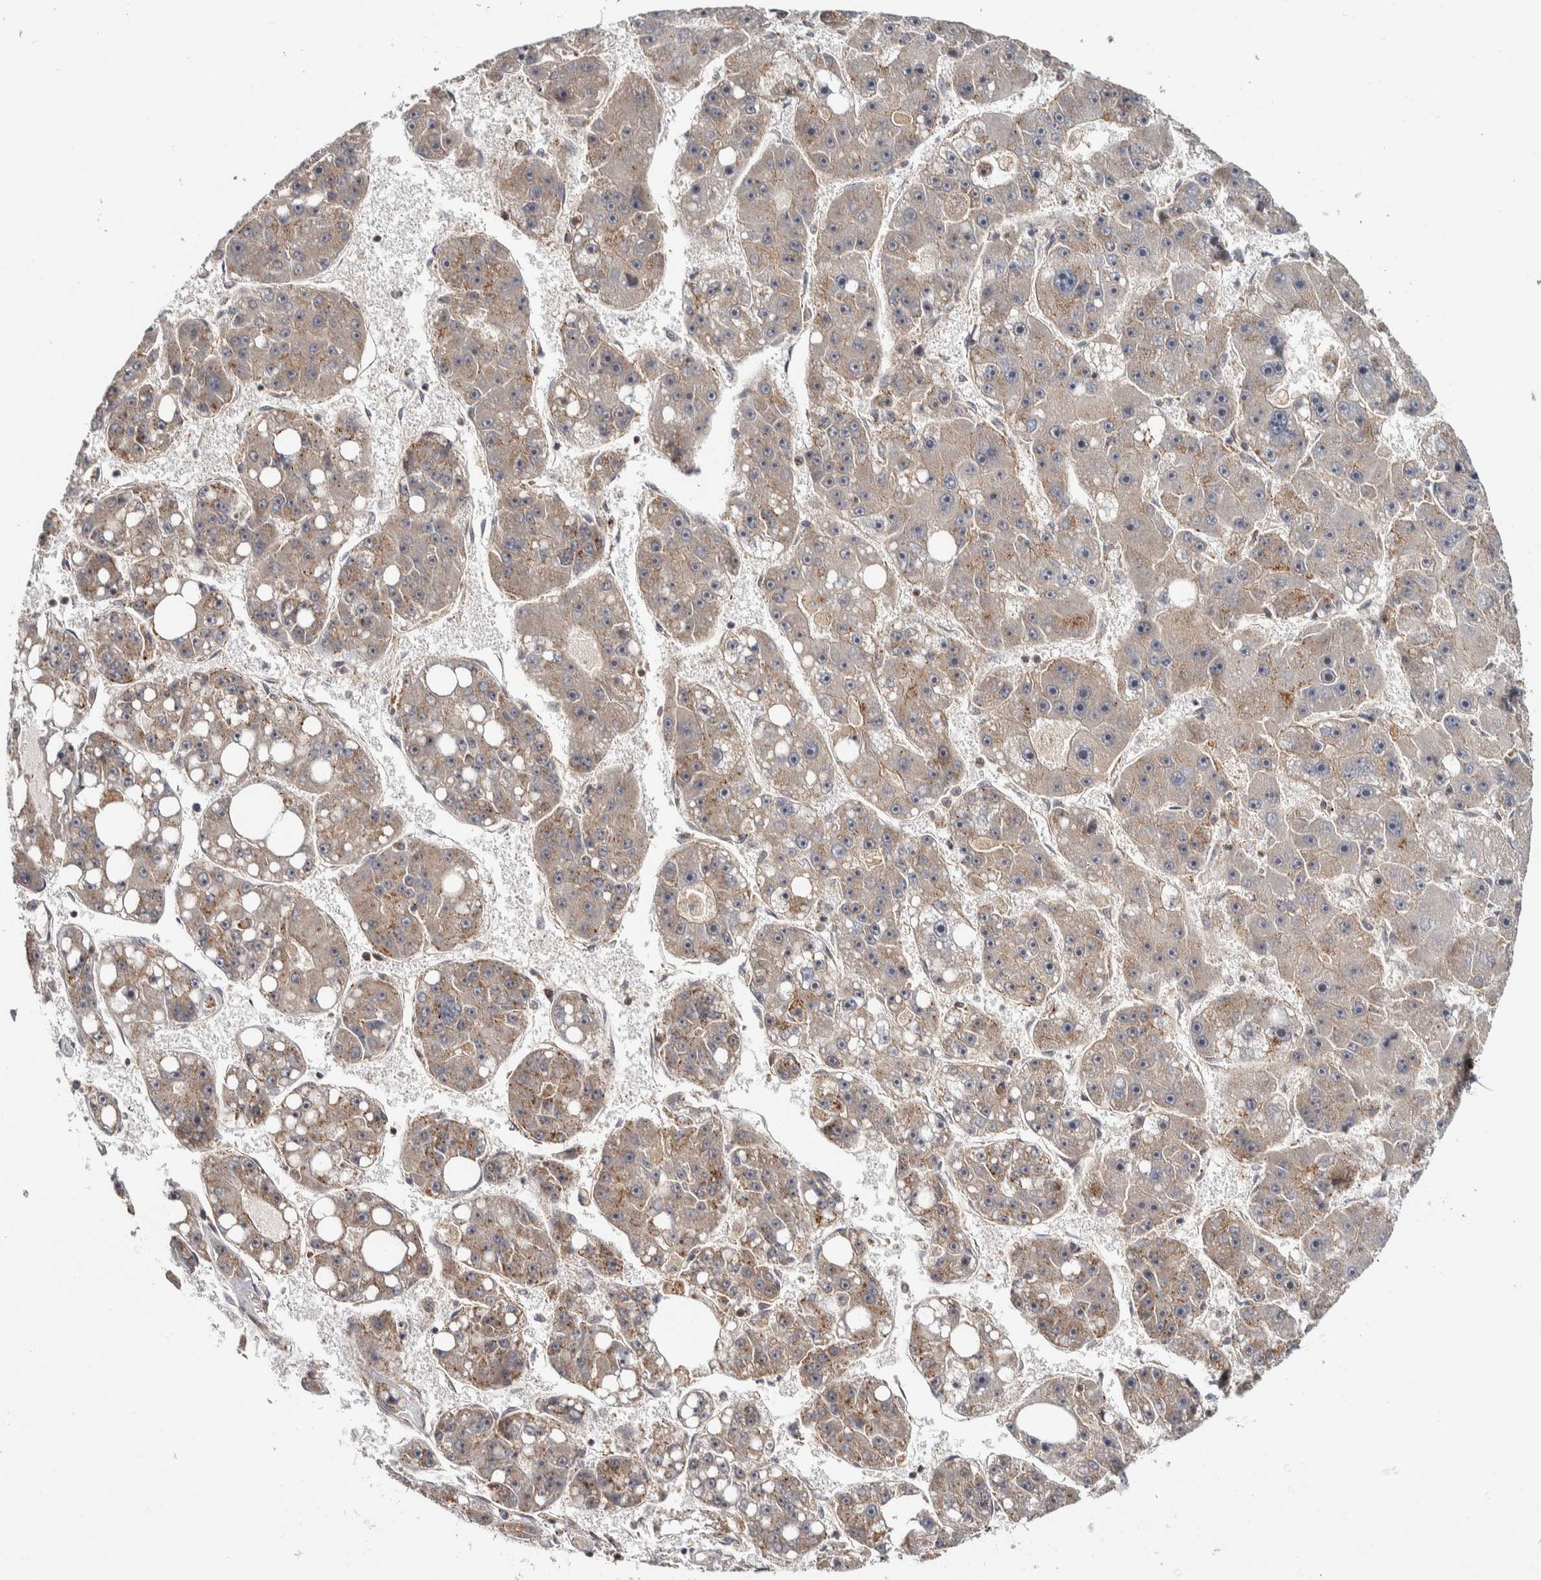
{"staining": {"intensity": "weak", "quantity": "25%-75%", "location": "cytoplasmic/membranous"}, "tissue": "liver cancer", "cell_type": "Tumor cells", "image_type": "cancer", "snomed": [{"axis": "morphology", "description": "Carcinoma, Hepatocellular, NOS"}, {"axis": "topography", "description": "Liver"}], "caption": "IHC micrograph of human liver cancer stained for a protein (brown), which shows low levels of weak cytoplasmic/membranous expression in approximately 25%-75% of tumor cells.", "gene": "CHMP4C", "patient": {"sex": "female", "age": 61}}